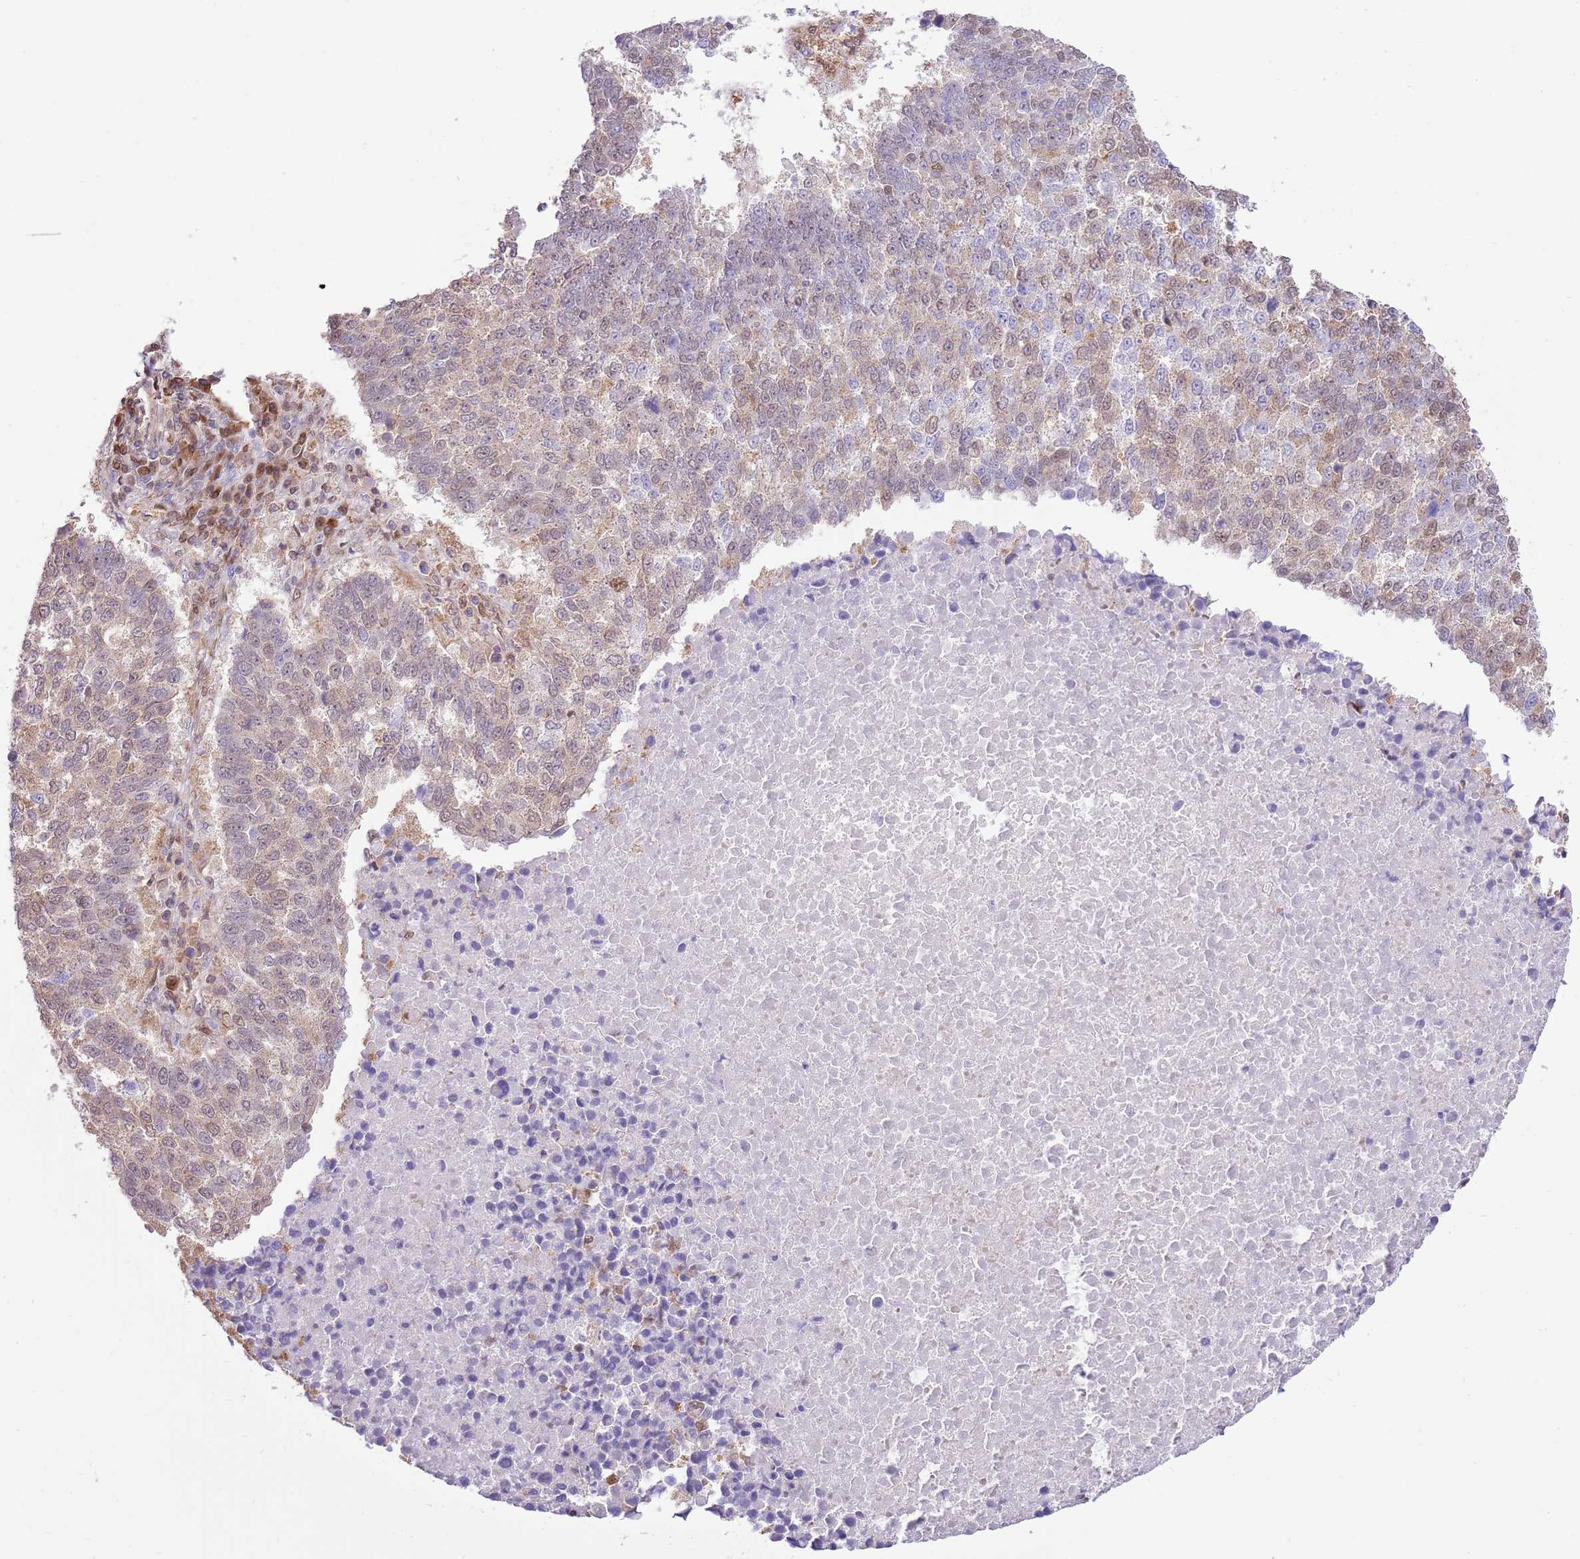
{"staining": {"intensity": "weak", "quantity": "25%-75%", "location": "cytoplasmic/membranous,nuclear"}, "tissue": "lung cancer", "cell_type": "Tumor cells", "image_type": "cancer", "snomed": [{"axis": "morphology", "description": "Squamous cell carcinoma, NOS"}, {"axis": "topography", "description": "Lung"}], "caption": "Immunohistochemistry (IHC) (DAB) staining of lung cancer displays weak cytoplasmic/membranous and nuclear protein staining in approximately 25%-75% of tumor cells.", "gene": "NSFL1C", "patient": {"sex": "male", "age": 73}}